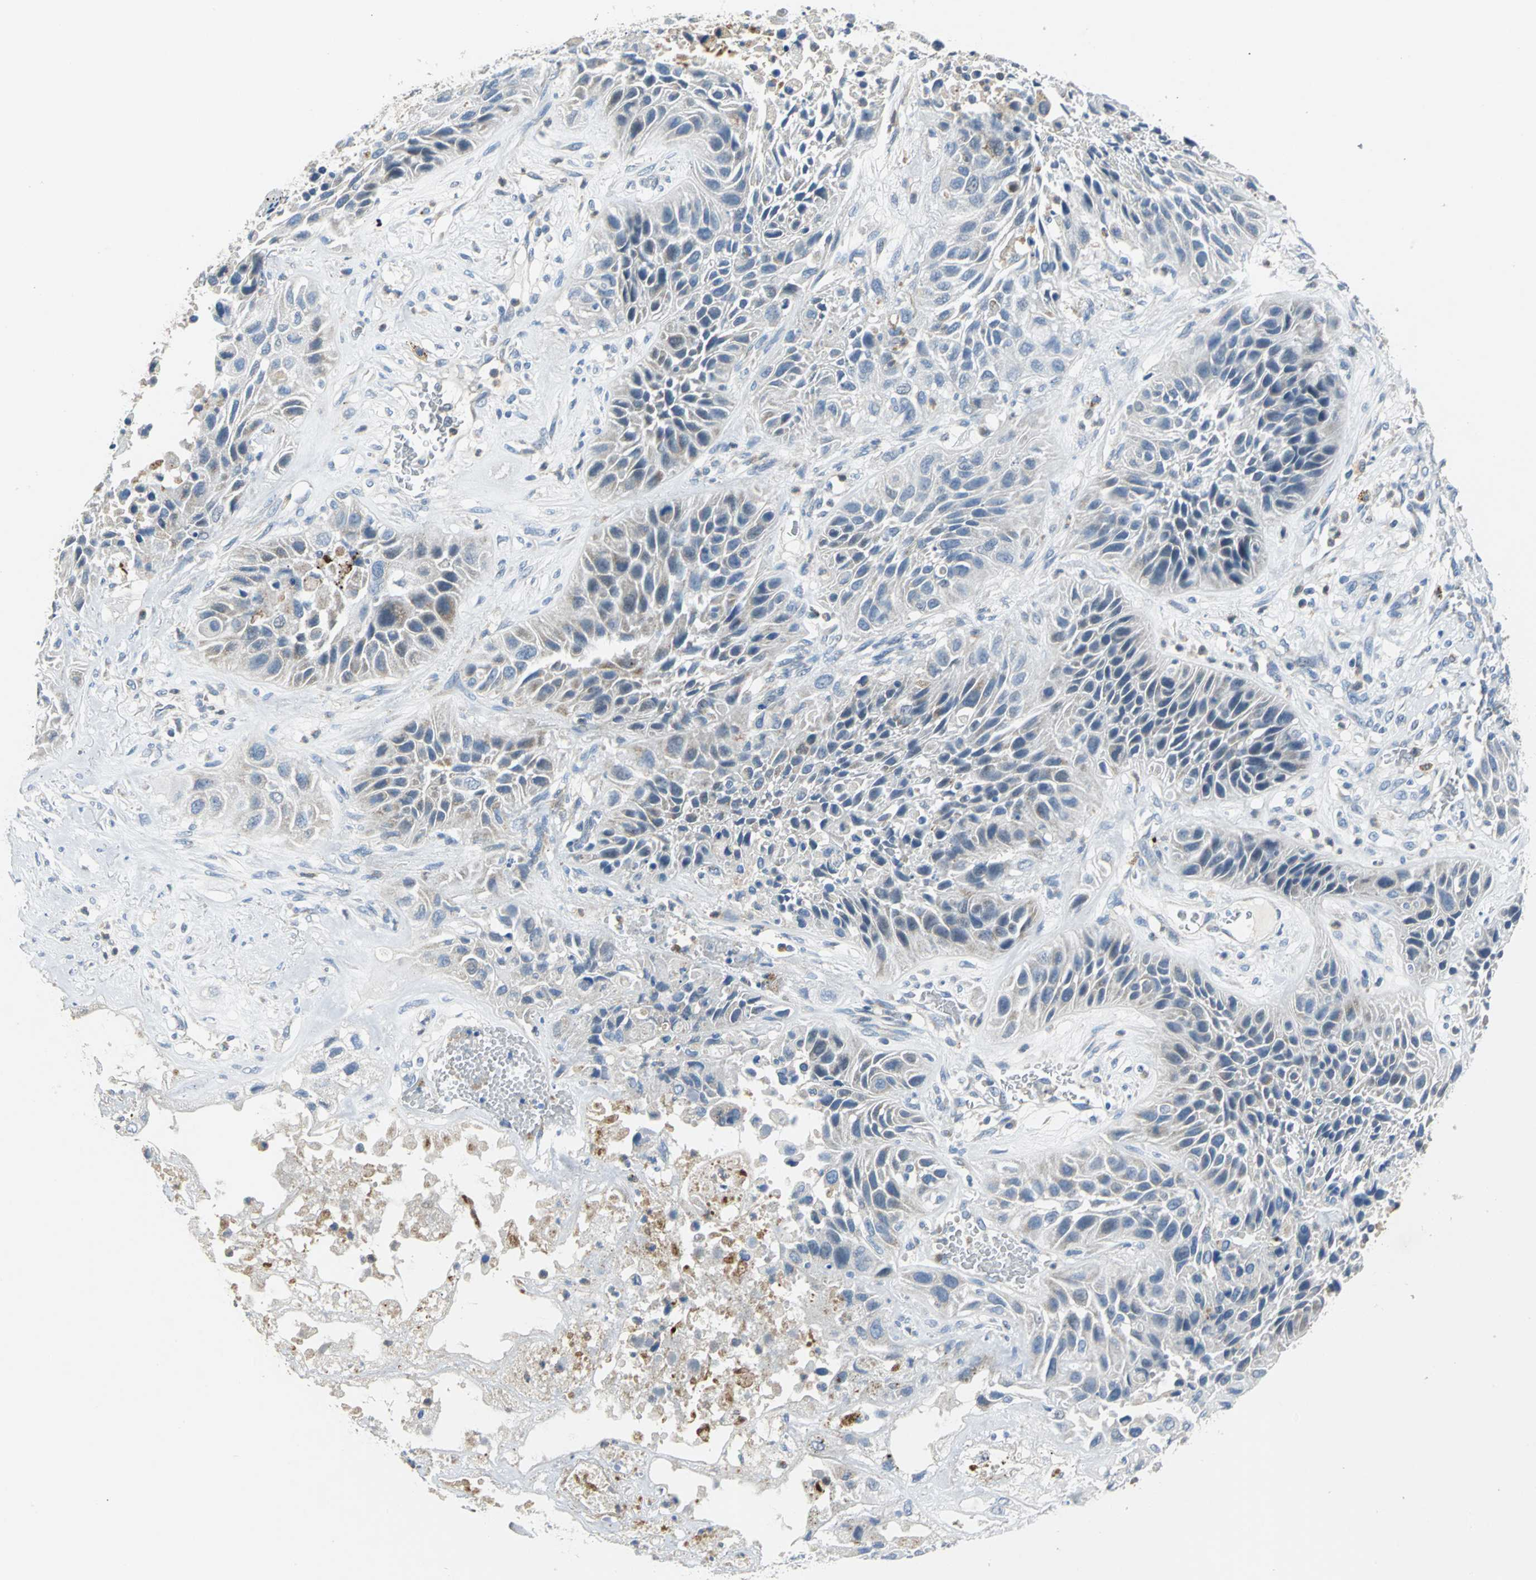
{"staining": {"intensity": "weak", "quantity": "25%-75%", "location": "cytoplasmic/membranous"}, "tissue": "lung cancer", "cell_type": "Tumor cells", "image_type": "cancer", "snomed": [{"axis": "morphology", "description": "Squamous cell carcinoma, NOS"}, {"axis": "topography", "description": "Lung"}], "caption": "A photomicrograph showing weak cytoplasmic/membranous positivity in approximately 25%-75% of tumor cells in lung squamous cell carcinoma, as visualized by brown immunohistochemical staining.", "gene": "SPPL2B", "patient": {"sex": "female", "age": 76}}